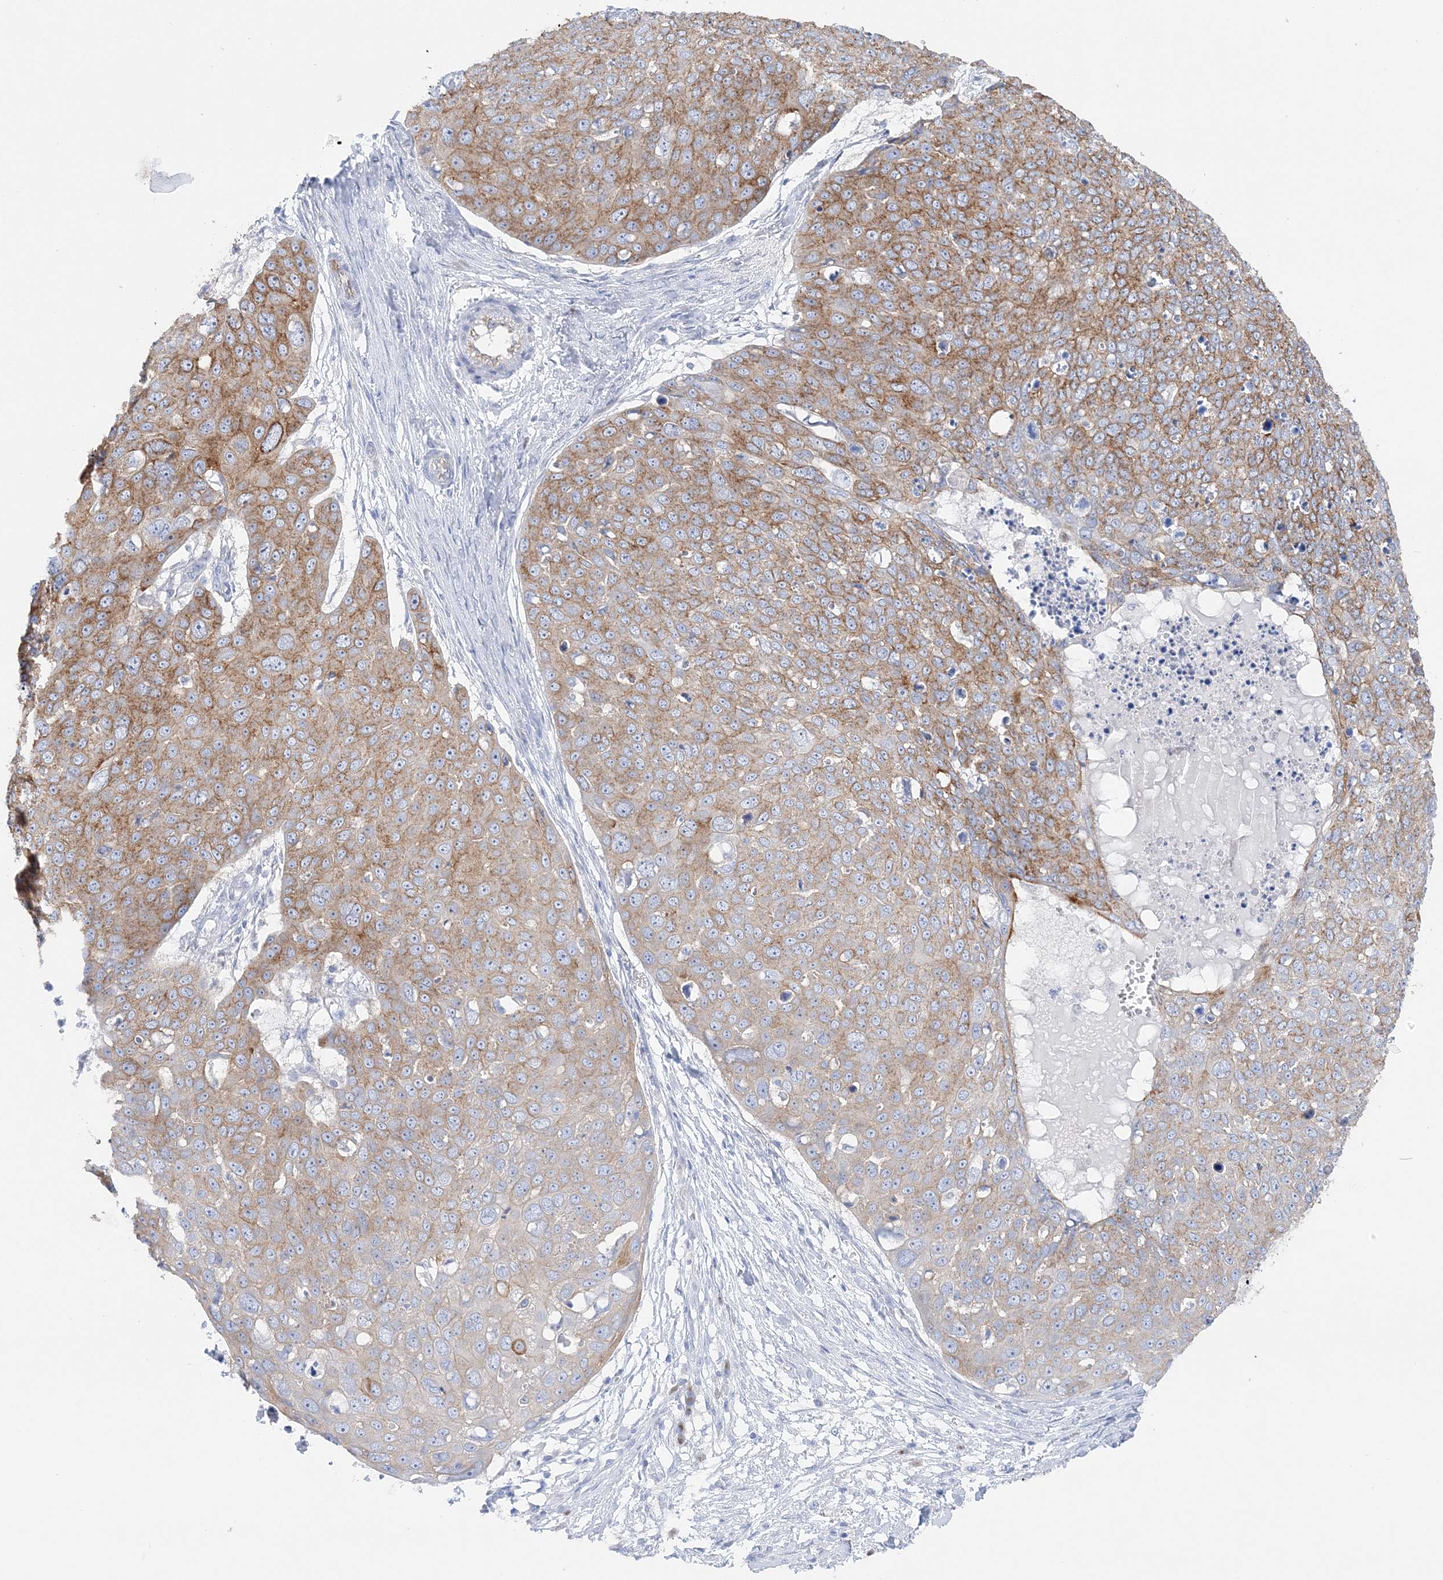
{"staining": {"intensity": "moderate", "quantity": ">75%", "location": "cytoplasmic/membranous"}, "tissue": "skin cancer", "cell_type": "Tumor cells", "image_type": "cancer", "snomed": [{"axis": "morphology", "description": "Squamous cell carcinoma, NOS"}, {"axis": "topography", "description": "Skin"}], "caption": "Tumor cells reveal medium levels of moderate cytoplasmic/membranous expression in about >75% of cells in squamous cell carcinoma (skin).", "gene": "SLC5A6", "patient": {"sex": "male", "age": 71}}